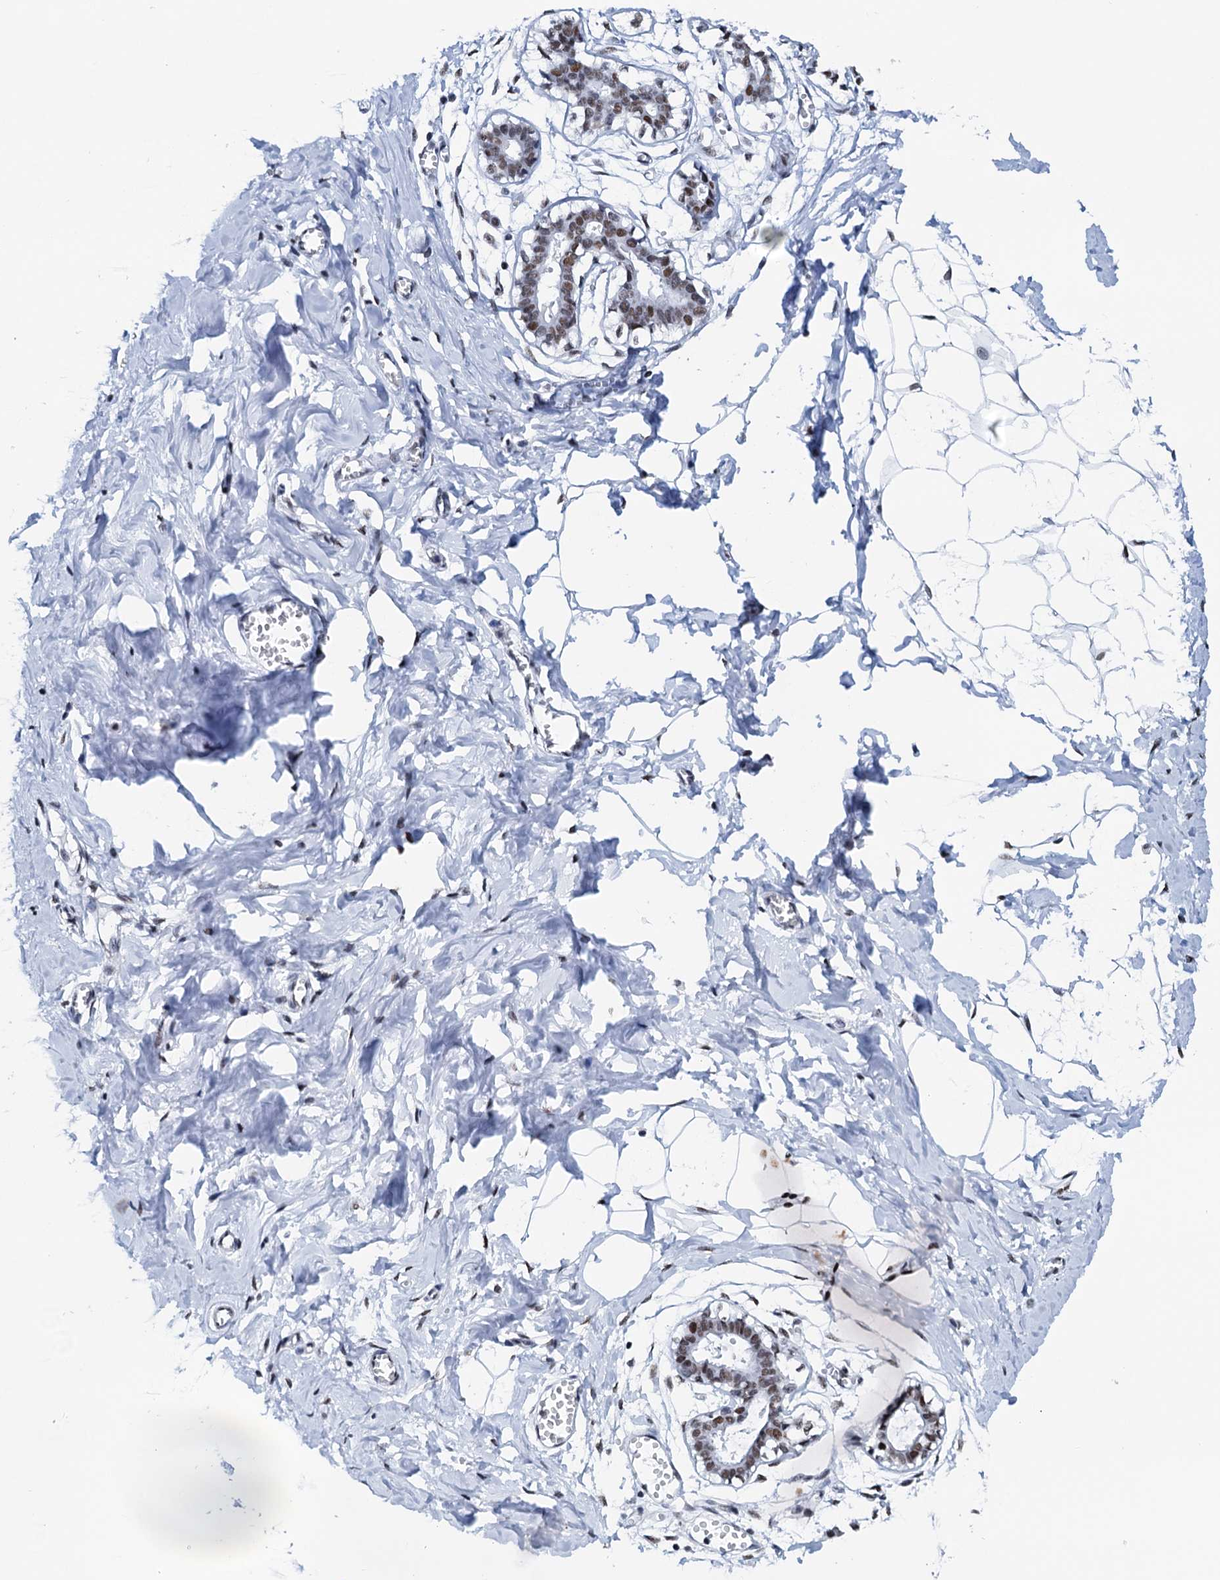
{"staining": {"intensity": "strong", "quantity": ">75%", "location": "nuclear"}, "tissue": "breast", "cell_type": "Adipocytes", "image_type": "normal", "snomed": [{"axis": "morphology", "description": "Normal tissue, NOS"}, {"axis": "topography", "description": "Breast"}], "caption": "This histopathology image shows immunohistochemistry staining of benign breast, with high strong nuclear positivity in approximately >75% of adipocytes.", "gene": "SLTM", "patient": {"sex": "female", "age": 27}}